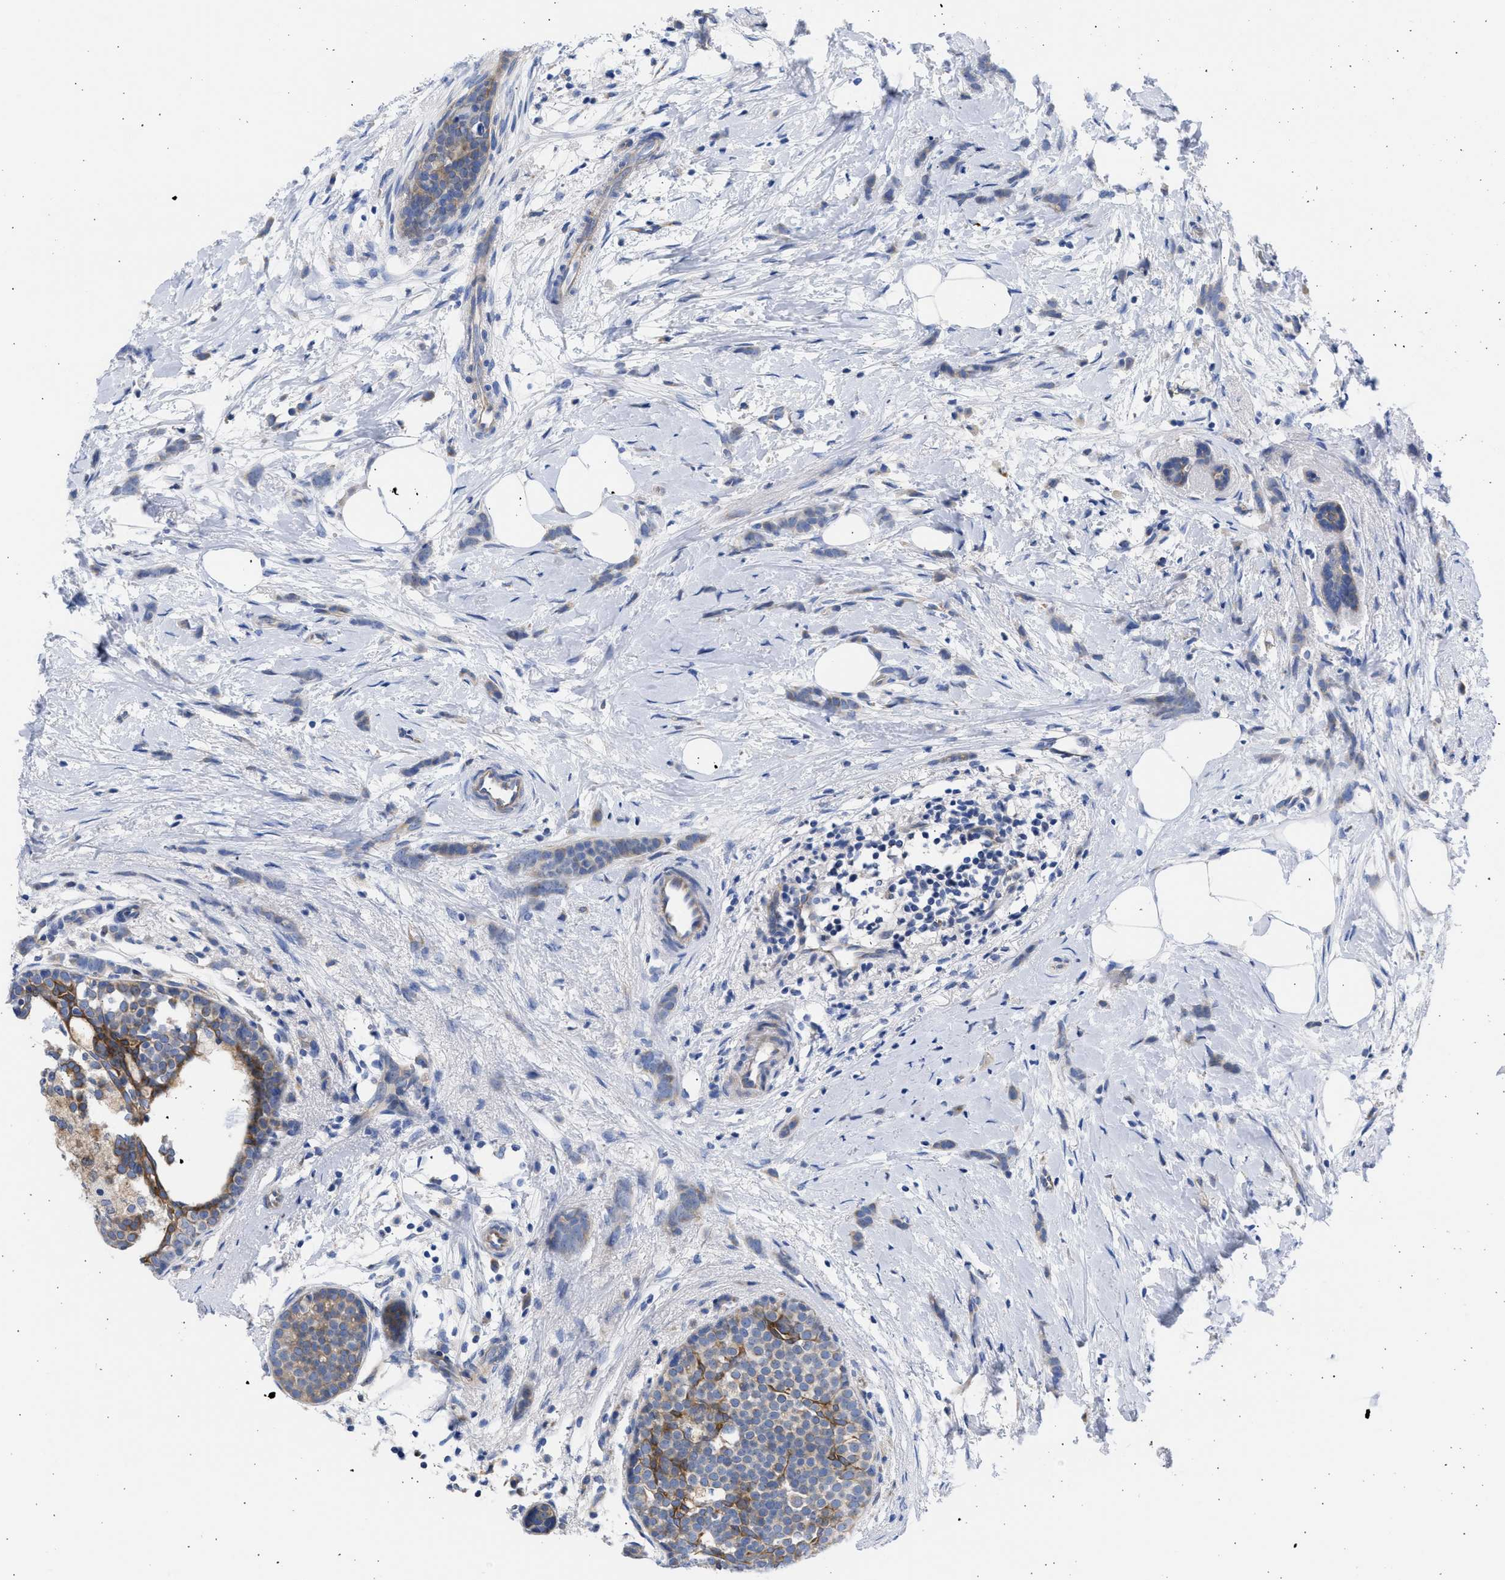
{"staining": {"intensity": "moderate", "quantity": "<25%", "location": "cytoplasmic/membranous"}, "tissue": "breast cancer", "cell_type": "Tumor cells", "image_type": "cancer", "snomed": [{"axis": "morphology", "description": "Lobular carcinoma, in situ"}, {"axis": "morphology", "description": "Lobular carcinoma"}, {"axis": "topography", "description": "Breast"}], "caption": "Protein expression analysis of human breast cancer reveals moderate cytoplasmic/membranous expression in about <25% of tumor cells. (brown staining indicates protein expression, while blue staining denotes nuclei).", "gene": "BTG3", "patient": {"sex": "female", "age": 41}}